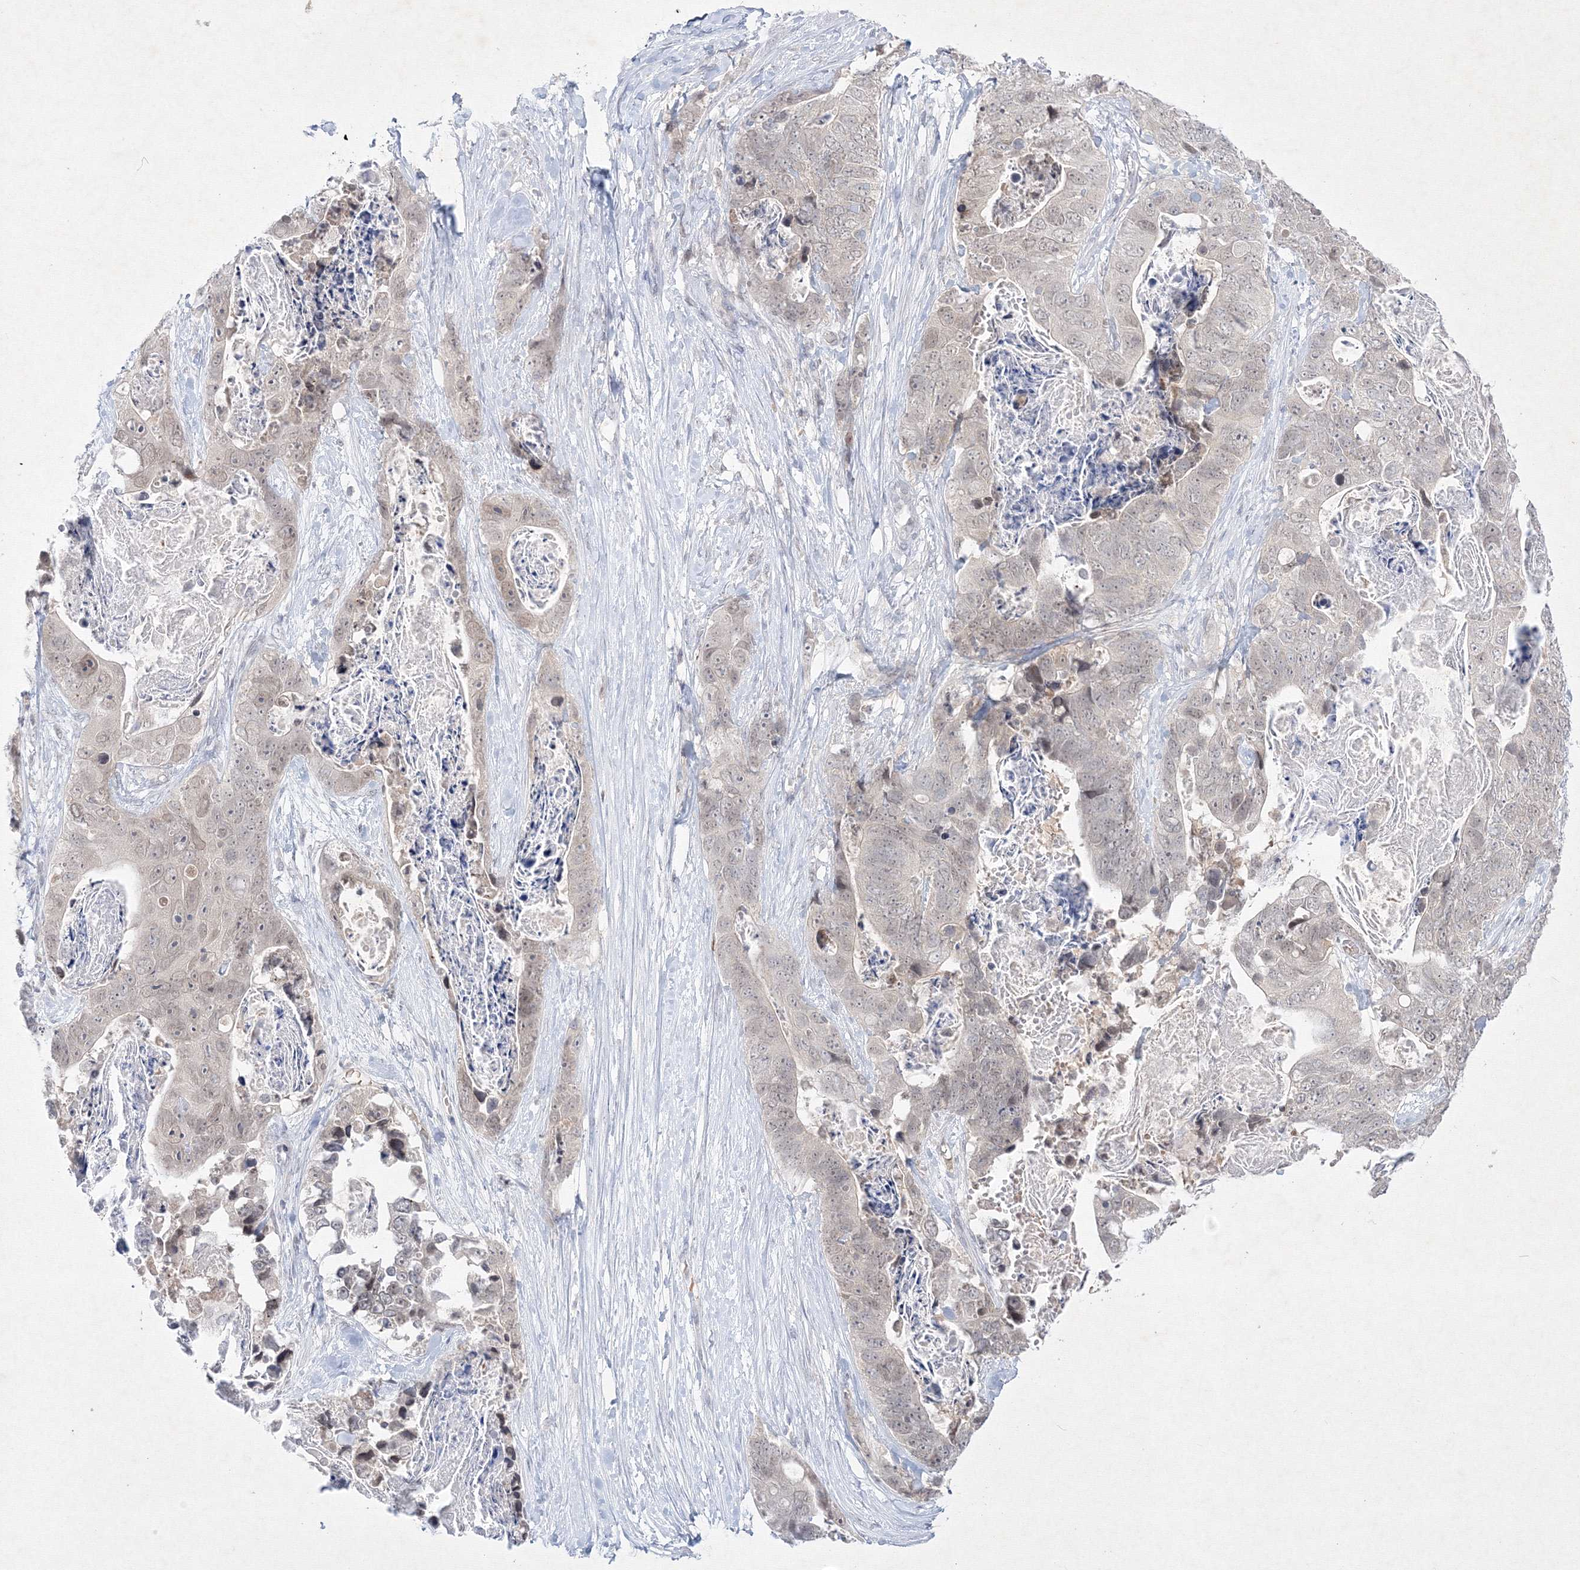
{"staining": {"intensity": "weak", "quantity": "<25%", "location": "nuclear"}, "tissue": "stomach cancer", "cell_type": "Tumor cells", "image_type": "cancer", "snomed": [{"axis": "morphology", "description": "Adenocarcinoma, NOS"}, {"axis": "topography", "description": "Stomach"}], "caption": "Immunohistochemistry (IHC) micrograph of human stomach cancer stained for a protein (brown), which displays no expression in tumor cells.", "gene": "NXPE3", "patient": {"sex": "female", "age": 89}}